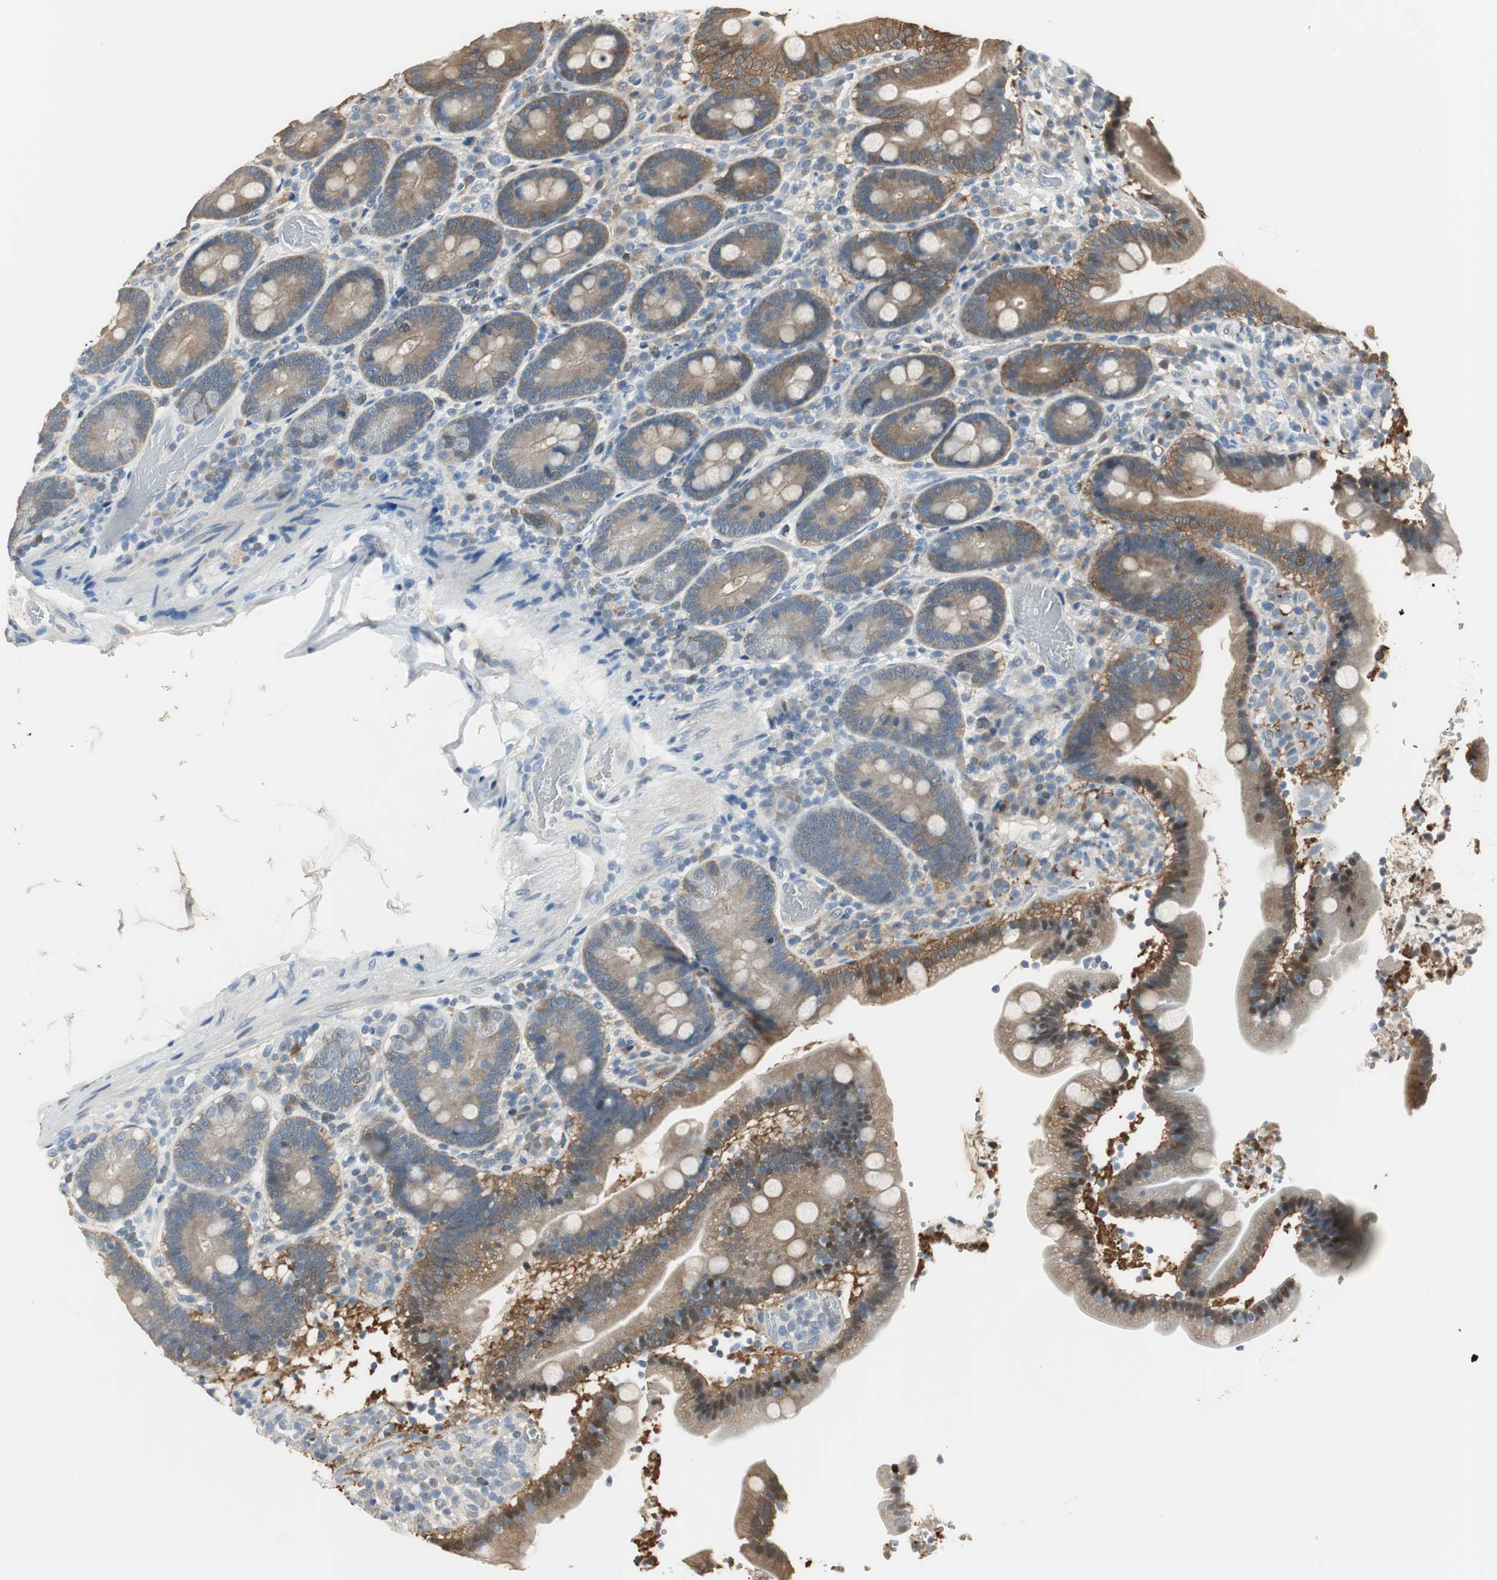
{"staining": {"intensity": "moderate", "quantity": ">75%", "location": "cytoplasmic/membranous"}, "tissue": "duodenum", "cell_type": "Glandular cells", "image_type": "normal", "snomed": [{"axis": "morphology", "description": "Normal tissue, NOS"}, {"axis": "topography", "description": "Duodenum"}], "caption": "DAB (3,3'-diaminobenzidine) immunohistochemical staining of normal human duodenum reveals moderate cytoplasmic/membranous protein expression in approximately >75% of glandular cells.", "gene": "MSTO1", "patient": {"sex": "male", "age": 66}}